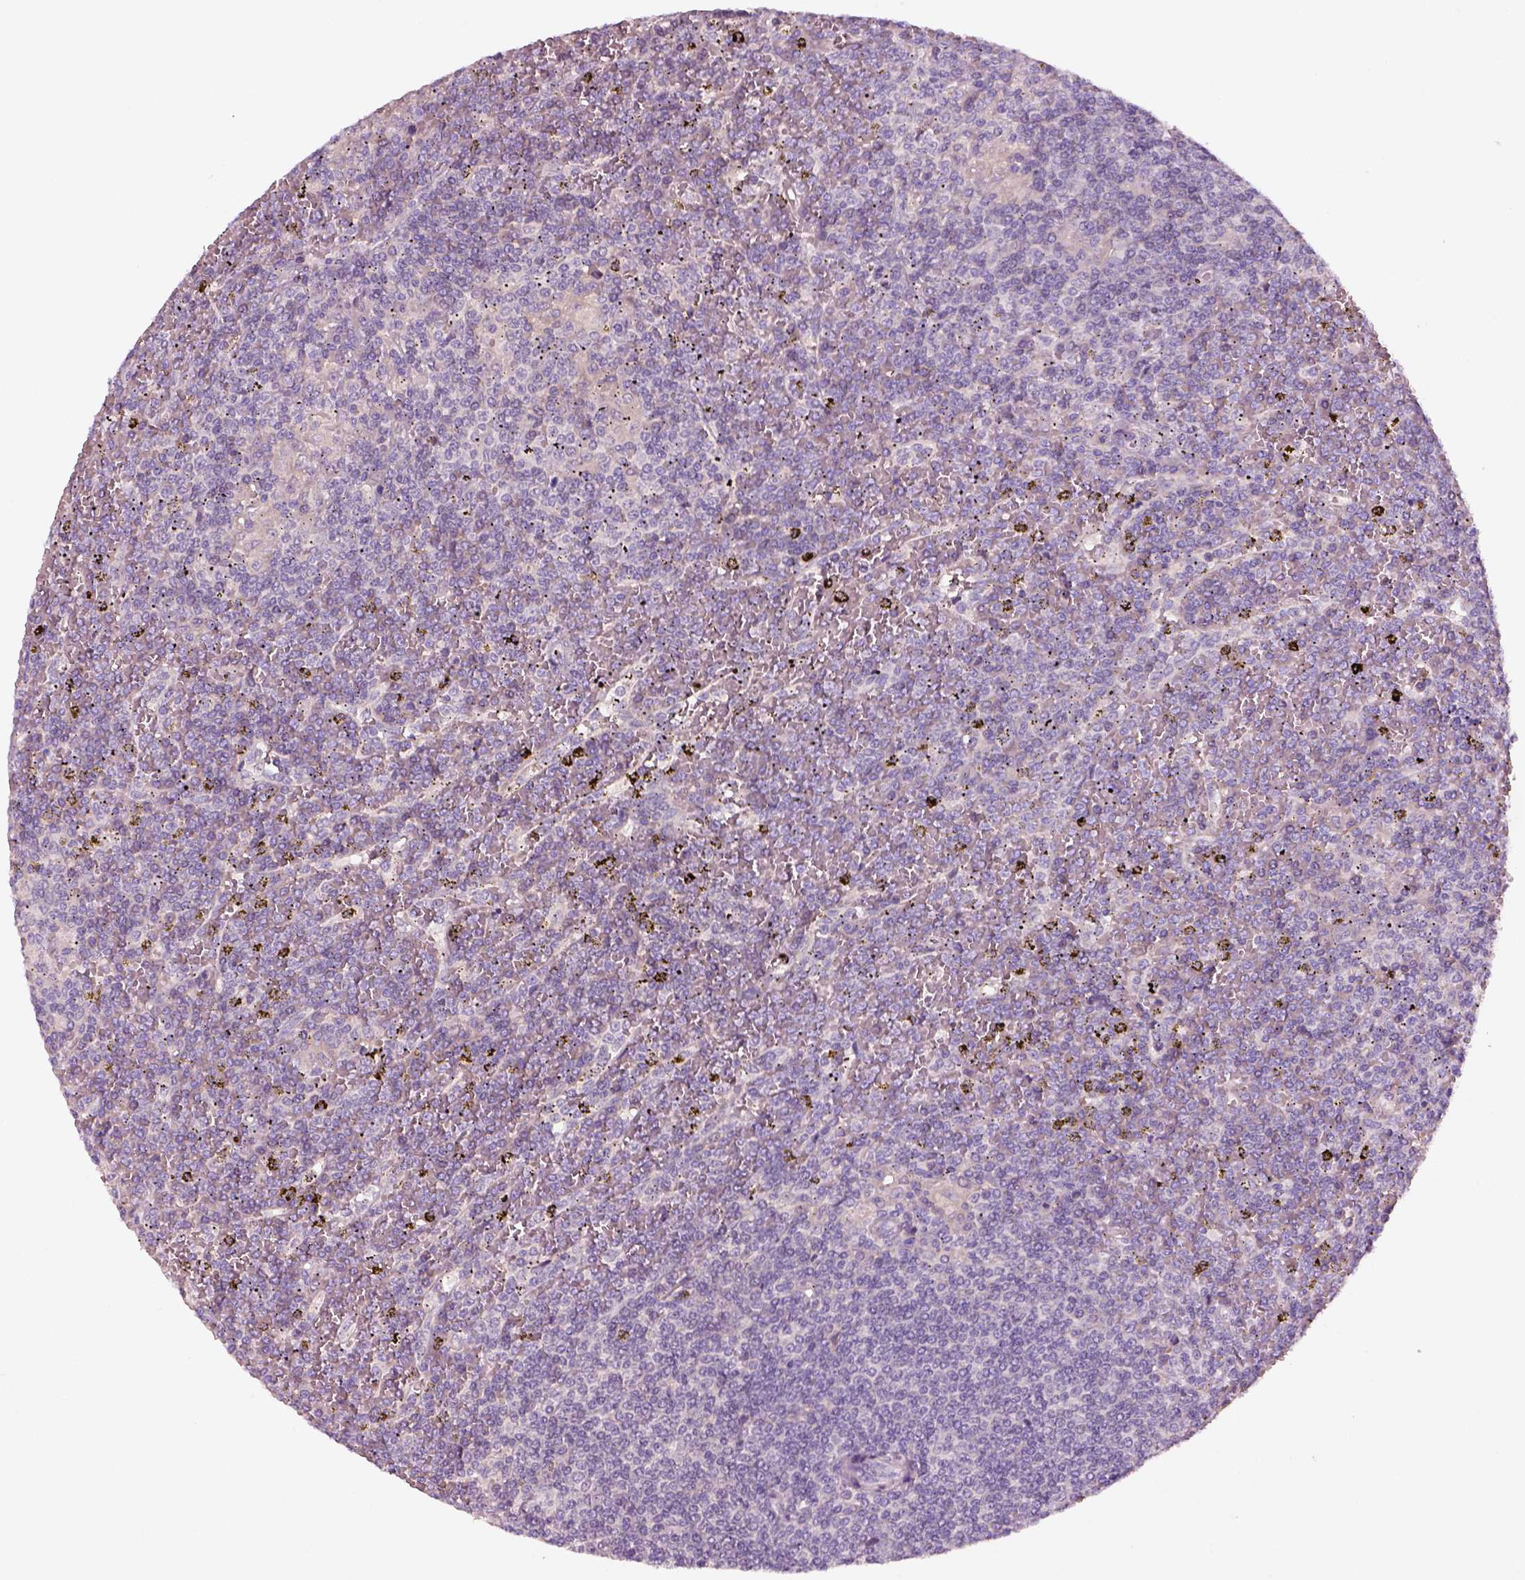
{"staining": {"intensity": "negative", "quantity": "none", "location": "none"}, "tissue": "lymphoma", "cell_type": "Tumor cells", "image_type": "cancer", "snomed": [{"axis": "morphology", "description": "Malignant lymphoma, non-Hodgkin's type, Low grade"}, {"axis": "topography", "description": "Spleen"}], "caption": "A high-resolution photomicrograph shows immunohistochemistry (IHC) staining of low-grade malignant lymphoma, non-Hodgkin's type, which shows no significant staining in tumor cells. (Immunohistochemistry, brightfield microscopy, high magnification).", "gene": "ELSPBP1", "patient": {"sex": "female", "age": 19}}